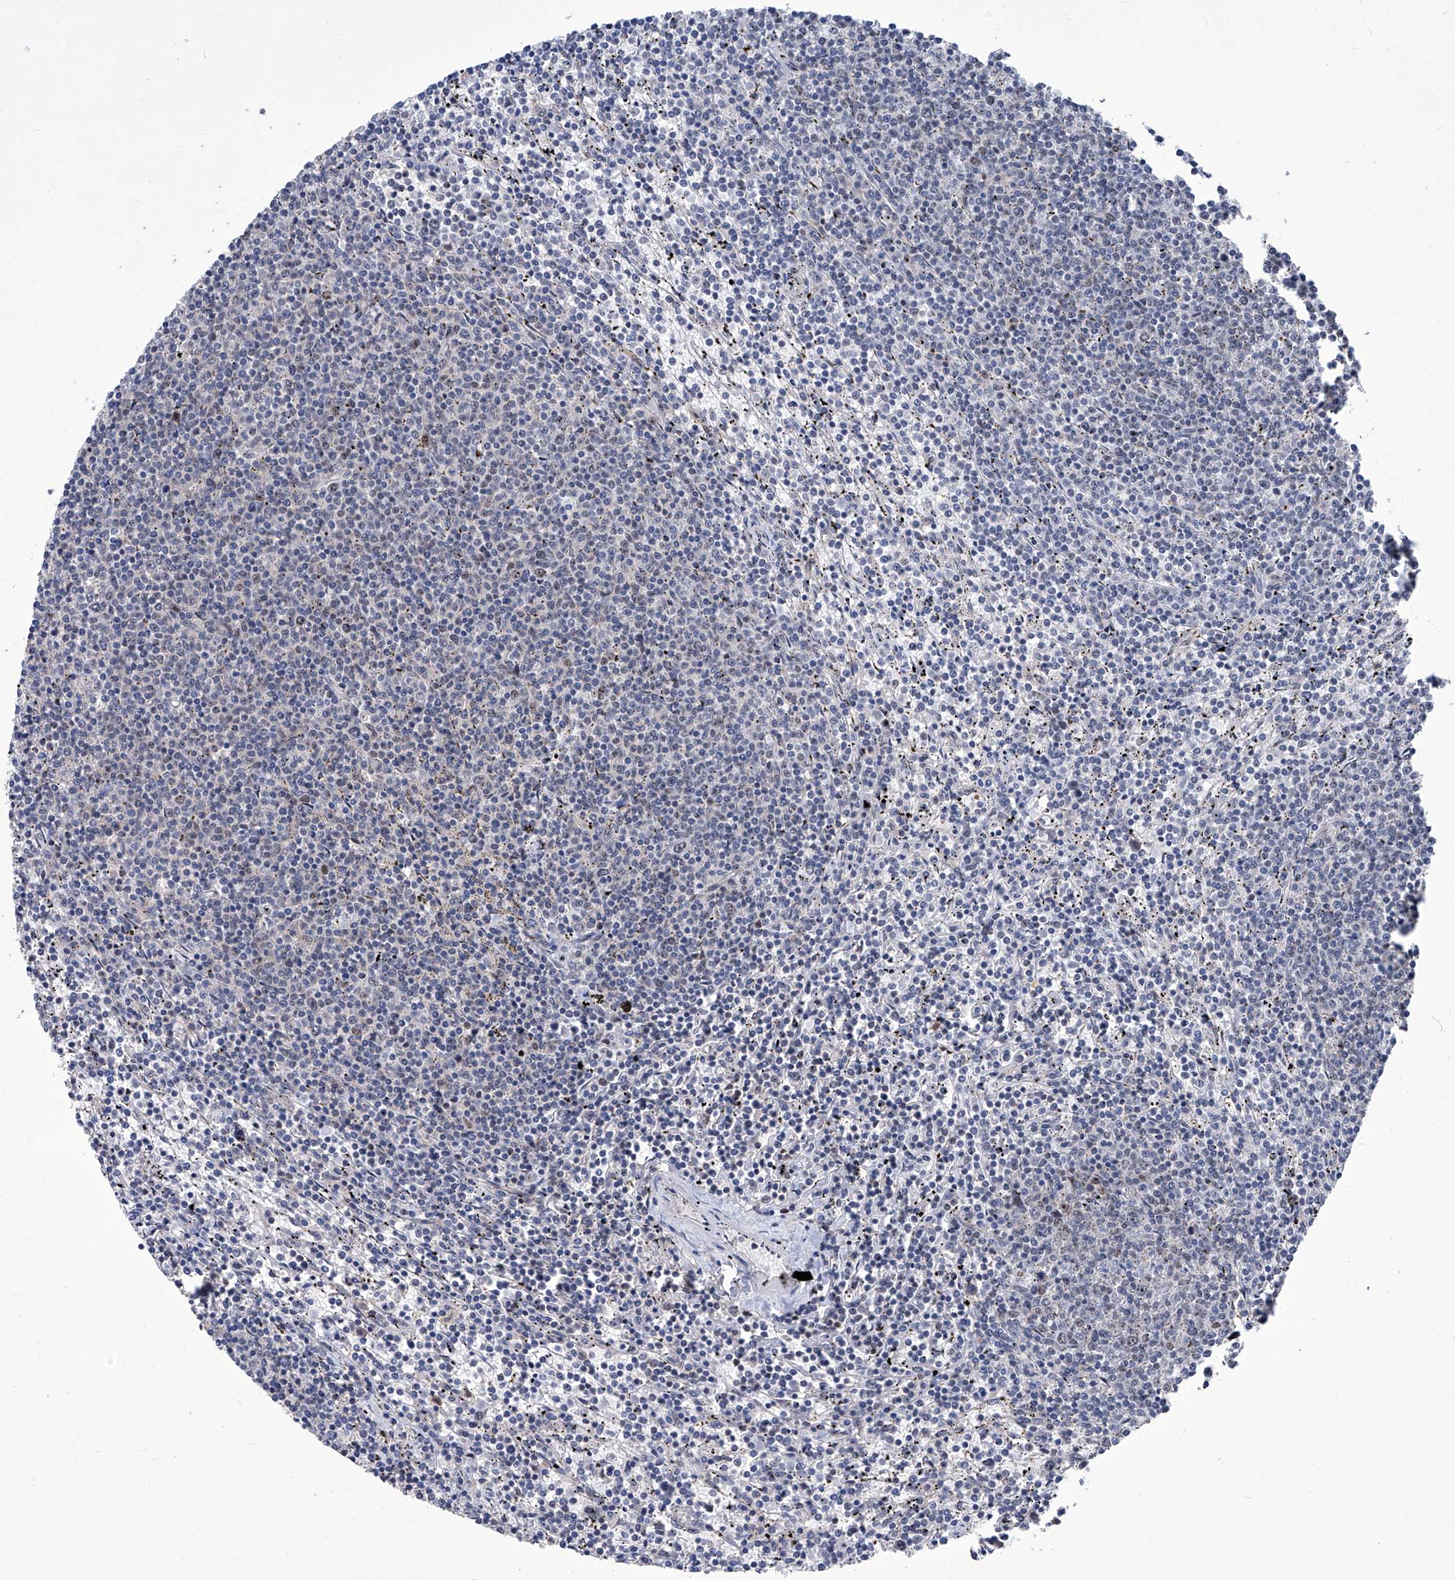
{"staining": {"intensity": "negative", "quantity": "none", "location": "none"}, "tissue": "lymphoma", "cell_type": "Tumor cells", "image_type": "cancer", "snomed": [{"axis": "morphology", "description": "Malignant lymphoma, non-Hodgkin's type, Low grade"}, {"axis": "topography", "description": "Spleen"}], "caption": "There is no significant staining in tumor cells of low-grade malignant lymphoma, non-Hodgkin's type.", "gene": "CMTR1", "patient": {"sex": "female", "age": 50}}